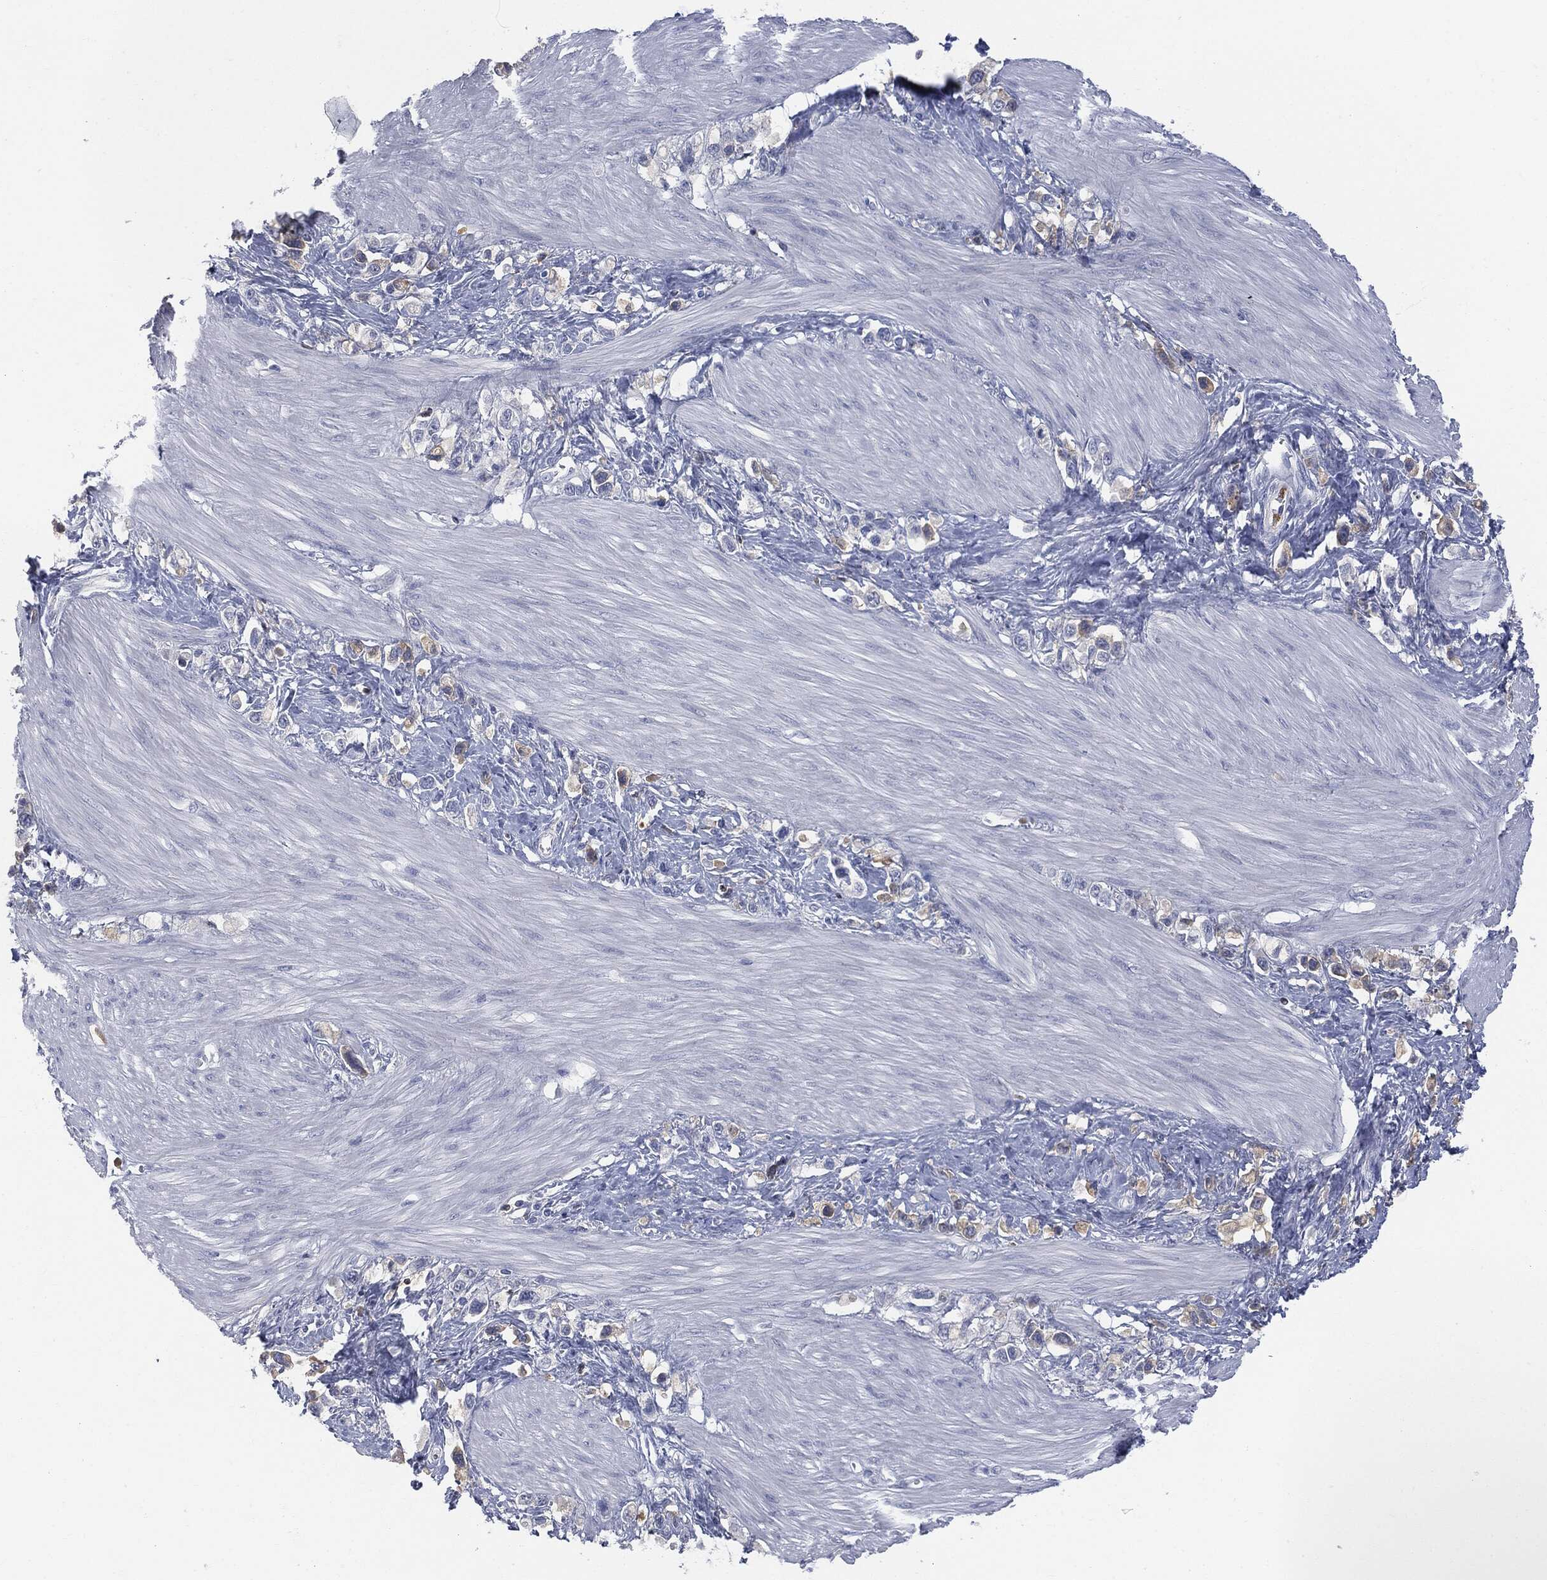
{"staining": {"intensity": "weak", "quantity": "<25%", "location": "cytoplasmic/membranous"}, "tissue": "stomach cancer", "cell_type": "Tumor cells", "image_type": "cancer", "snomed": [{"axis": "morphology", "description": "Normal tissue, NOS"}, {"axis": "morphology", "description": "Adenocarcinoma, NOS"}, {"axis": "morphology", "description": "Adenocarcinoma, High grade"}, {"axis": "topography", "description": "Stomach, upper"}, {"axis": "topography", "description": "Stomach"}], "caption": "Tumor cells show no significant protein staining in stomach cancer (adenocarcinoma).", "gene": "BTK", "patient": {"sex": "female", "age": 65}}